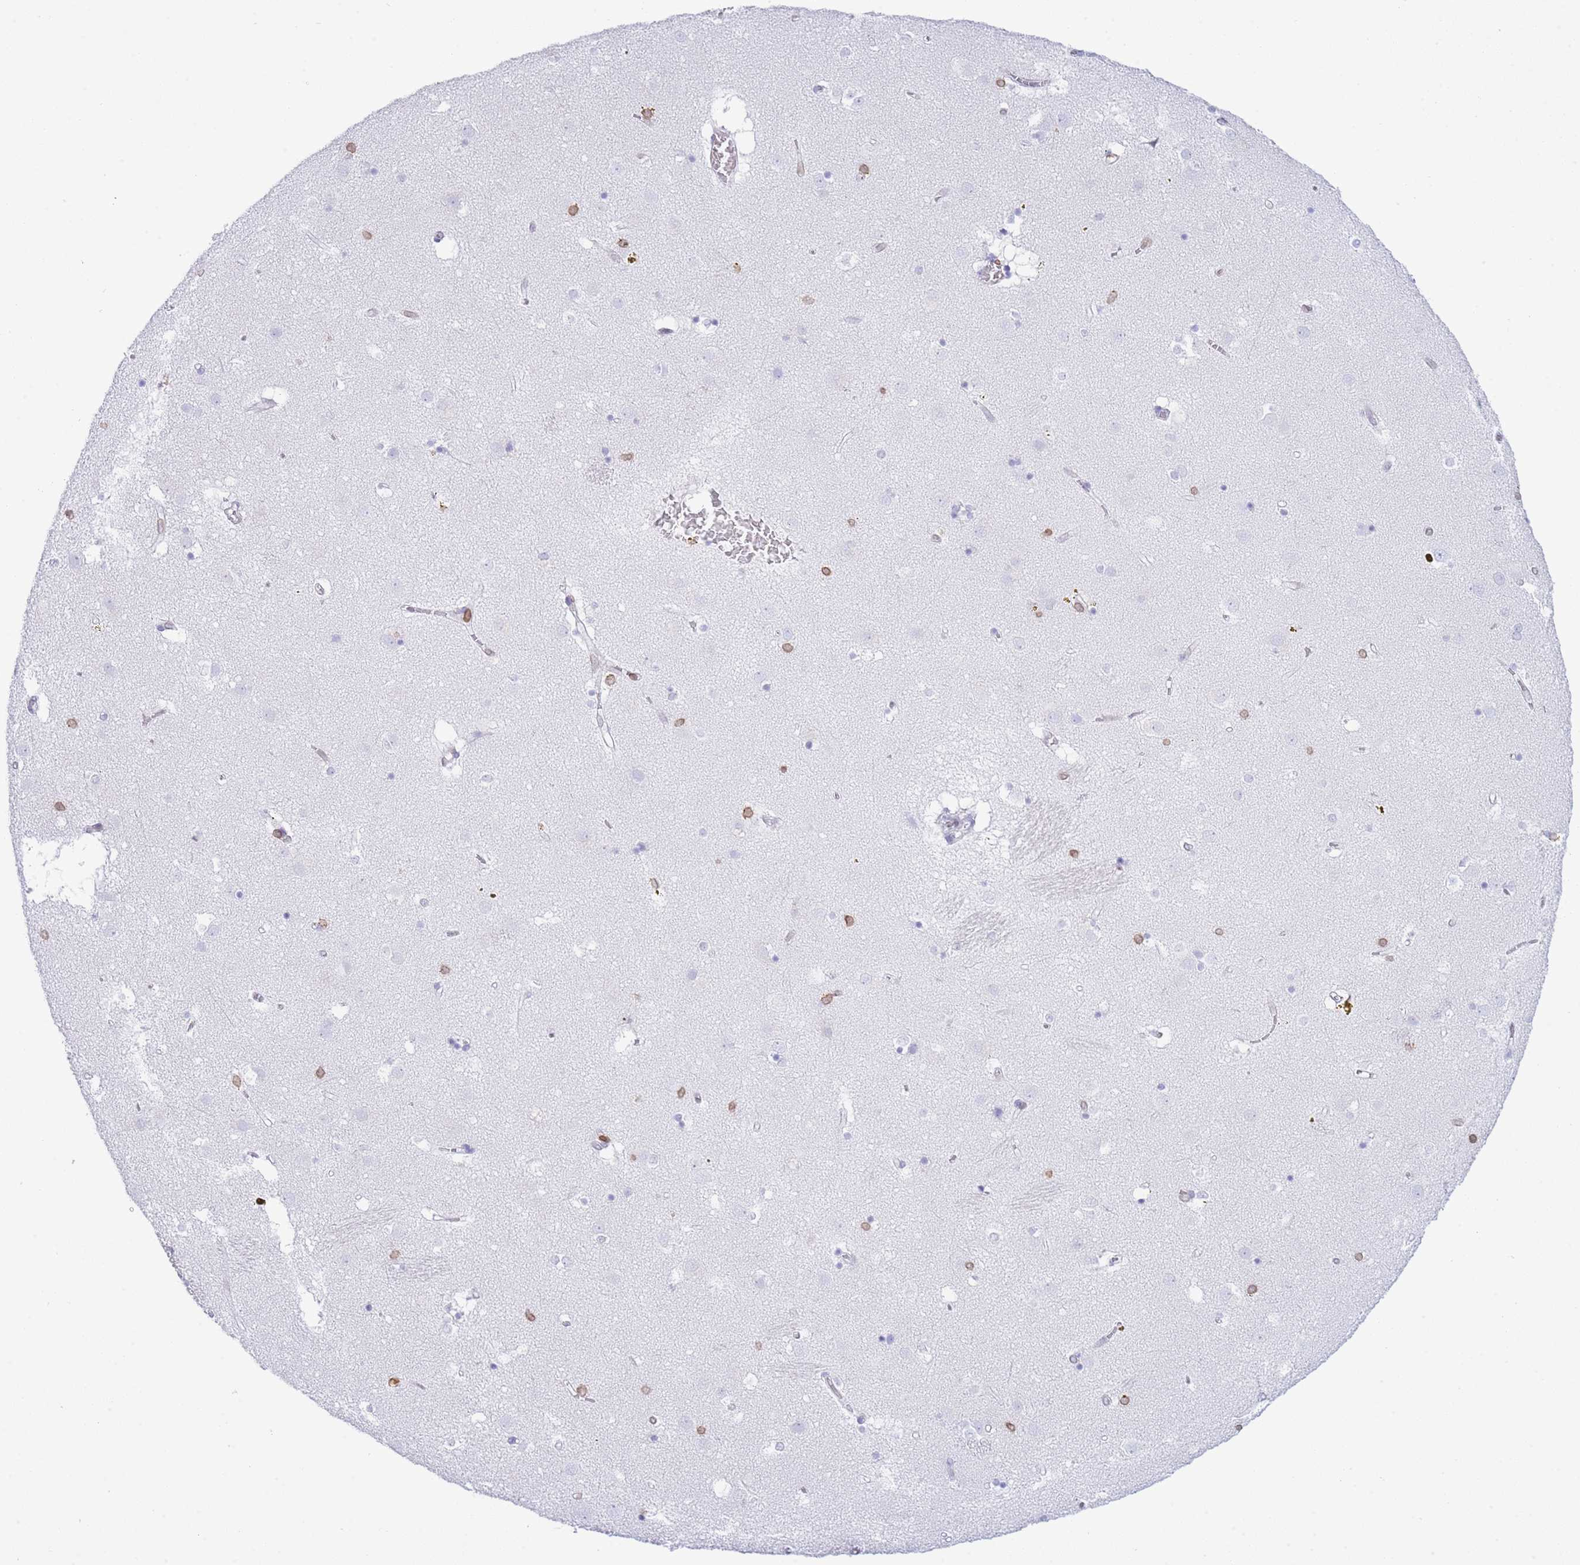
{"staining": {"intensity": "moderate", "quantity": "<25%", "location": "cytoplasmic/membranous,nuclear"}, "tissue": "caudate", "cell_type": "Glial cells", "image_type": "normal", "snomed": [{"axis": "morphology", "description": "Normal tissue, NOS"}, {"axis": "topography", "description": "Lateral ventricle wall"}], "caption": "The photomicrograph demonstrates staining of normal caudate, revealing moderate cytoplasmic/membranous,nuclear protein staining (brown color) within glial cells. (Brightfield microscopy of DAB IHC at high magnification).", "gene": "LBR", "patient": {"sex": "male", "age": 70}}